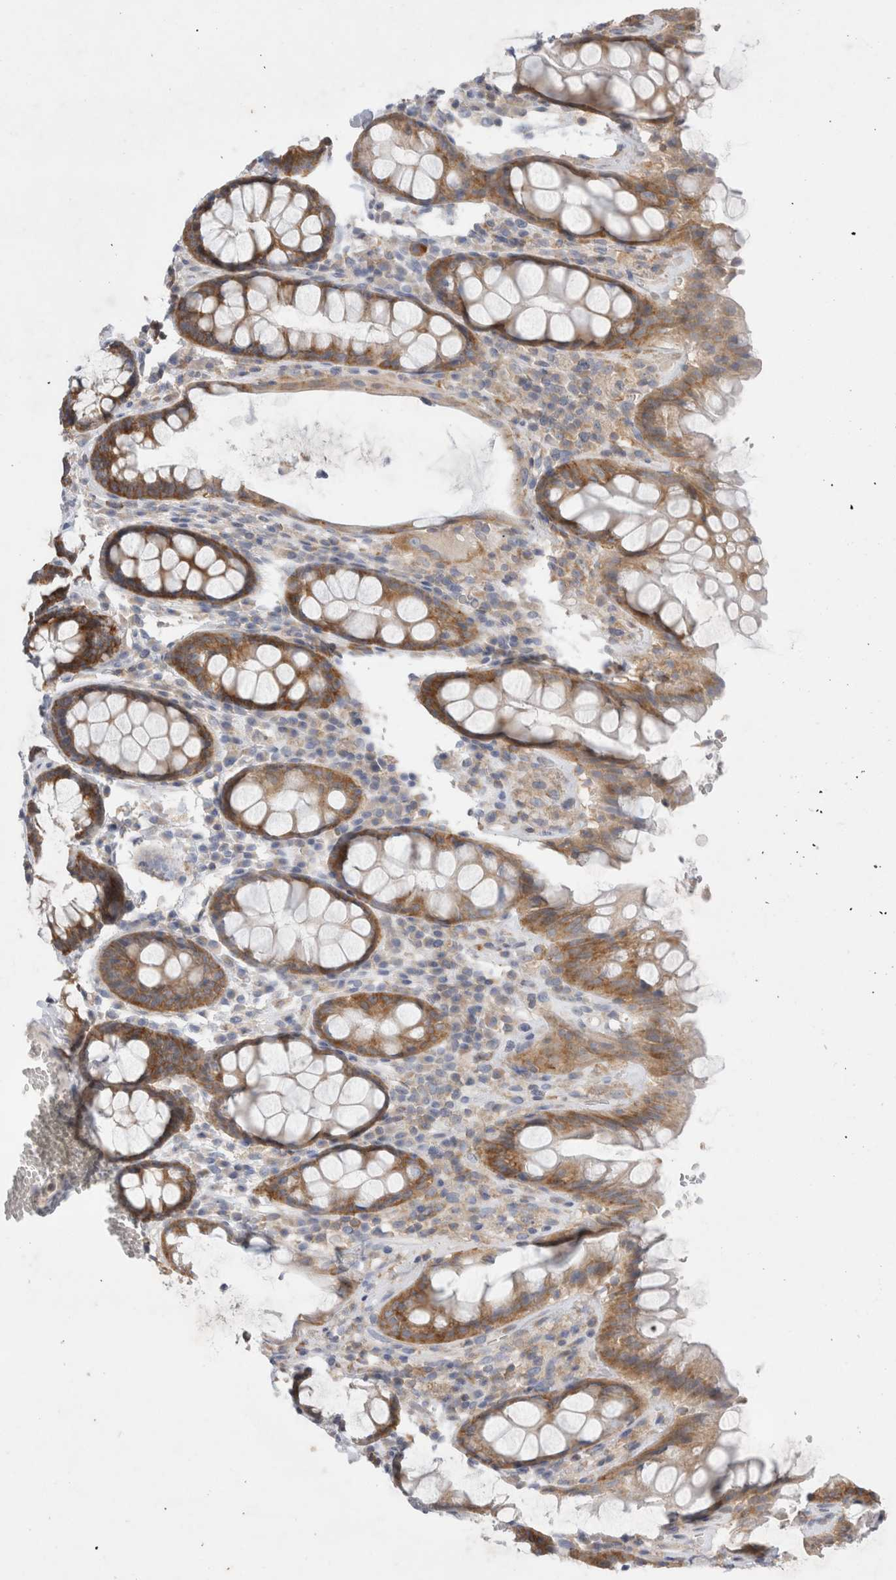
{"staining": {"intensity": "moderate", "quantity": ">75%", "location": "cytoplasmic/membranous"}, "tissue": "rectum", "cell_type": "Glandular cells", "image_type": "normal", "snomed": [{"axis": "morphology", "description": "Normal tissue, NOS"}, {"axis": "topography", "description": "Rectum"}], "caption": "The immunohistochemical stain highlights moderate cytoplasmic/membranous expression in glandular cells of unremarkable rectum.", "gene": "ZNF23", "patient": {"sex": "male", "age": 64}}